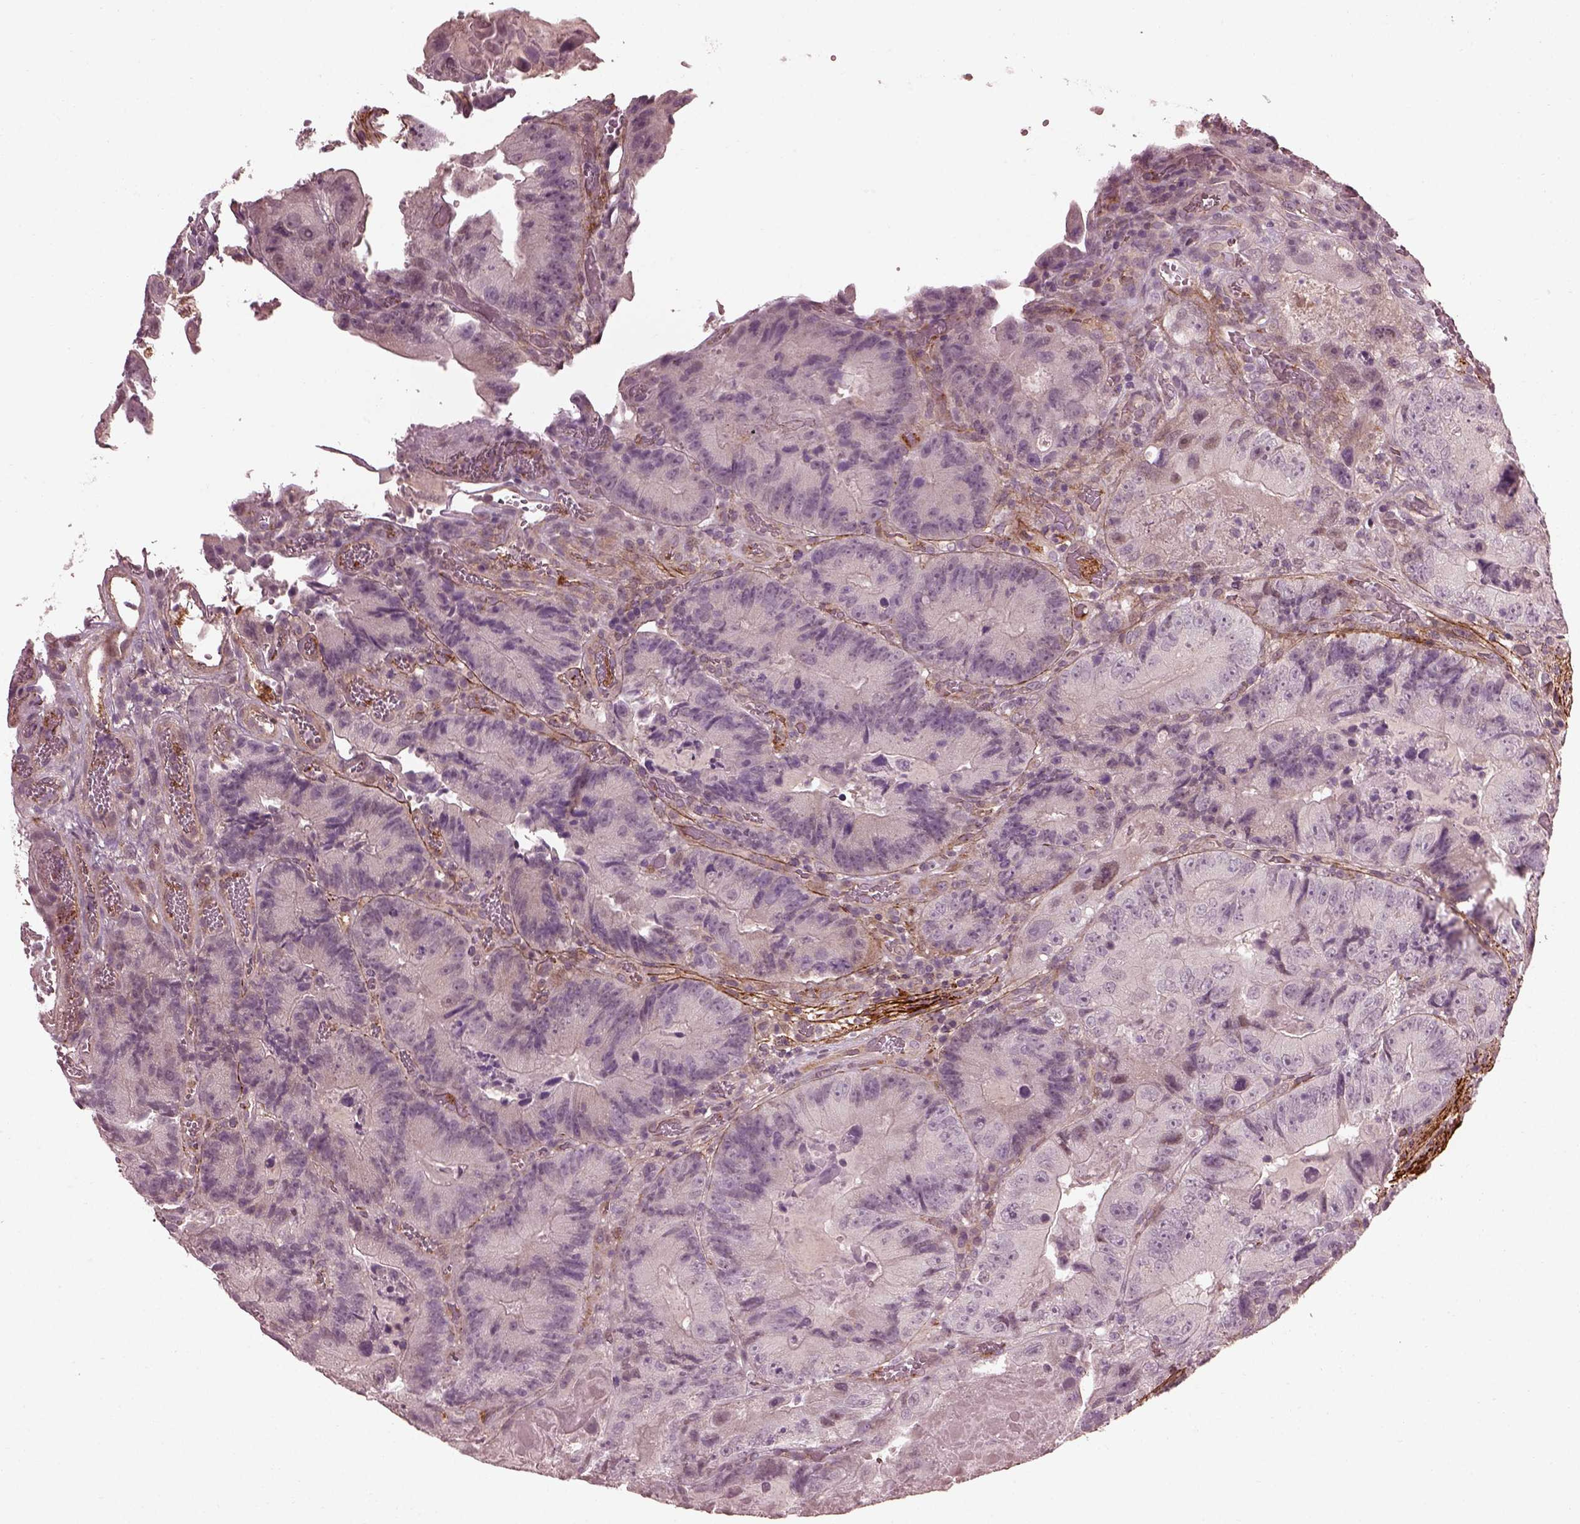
{"staining": {"intensity": "negative", "quantity": "none", "location": "none"}, "tissue": "colorectal cancer", "cell_type": "Tumor cells", "image_type": "cancer", "snomed": [{"axis": "morphology", "description": "Adenocarcinoma, NOS"}, {"axis": "topography", "description": "Colon"}], "caption": "Immunohistochemistry image of human colorectal adenocarcinoma stained for a protein (brown), which shows no staining in tumor cells.", "gene": "EFEMP1", "patient": {"sex": "female", "age": 86}}